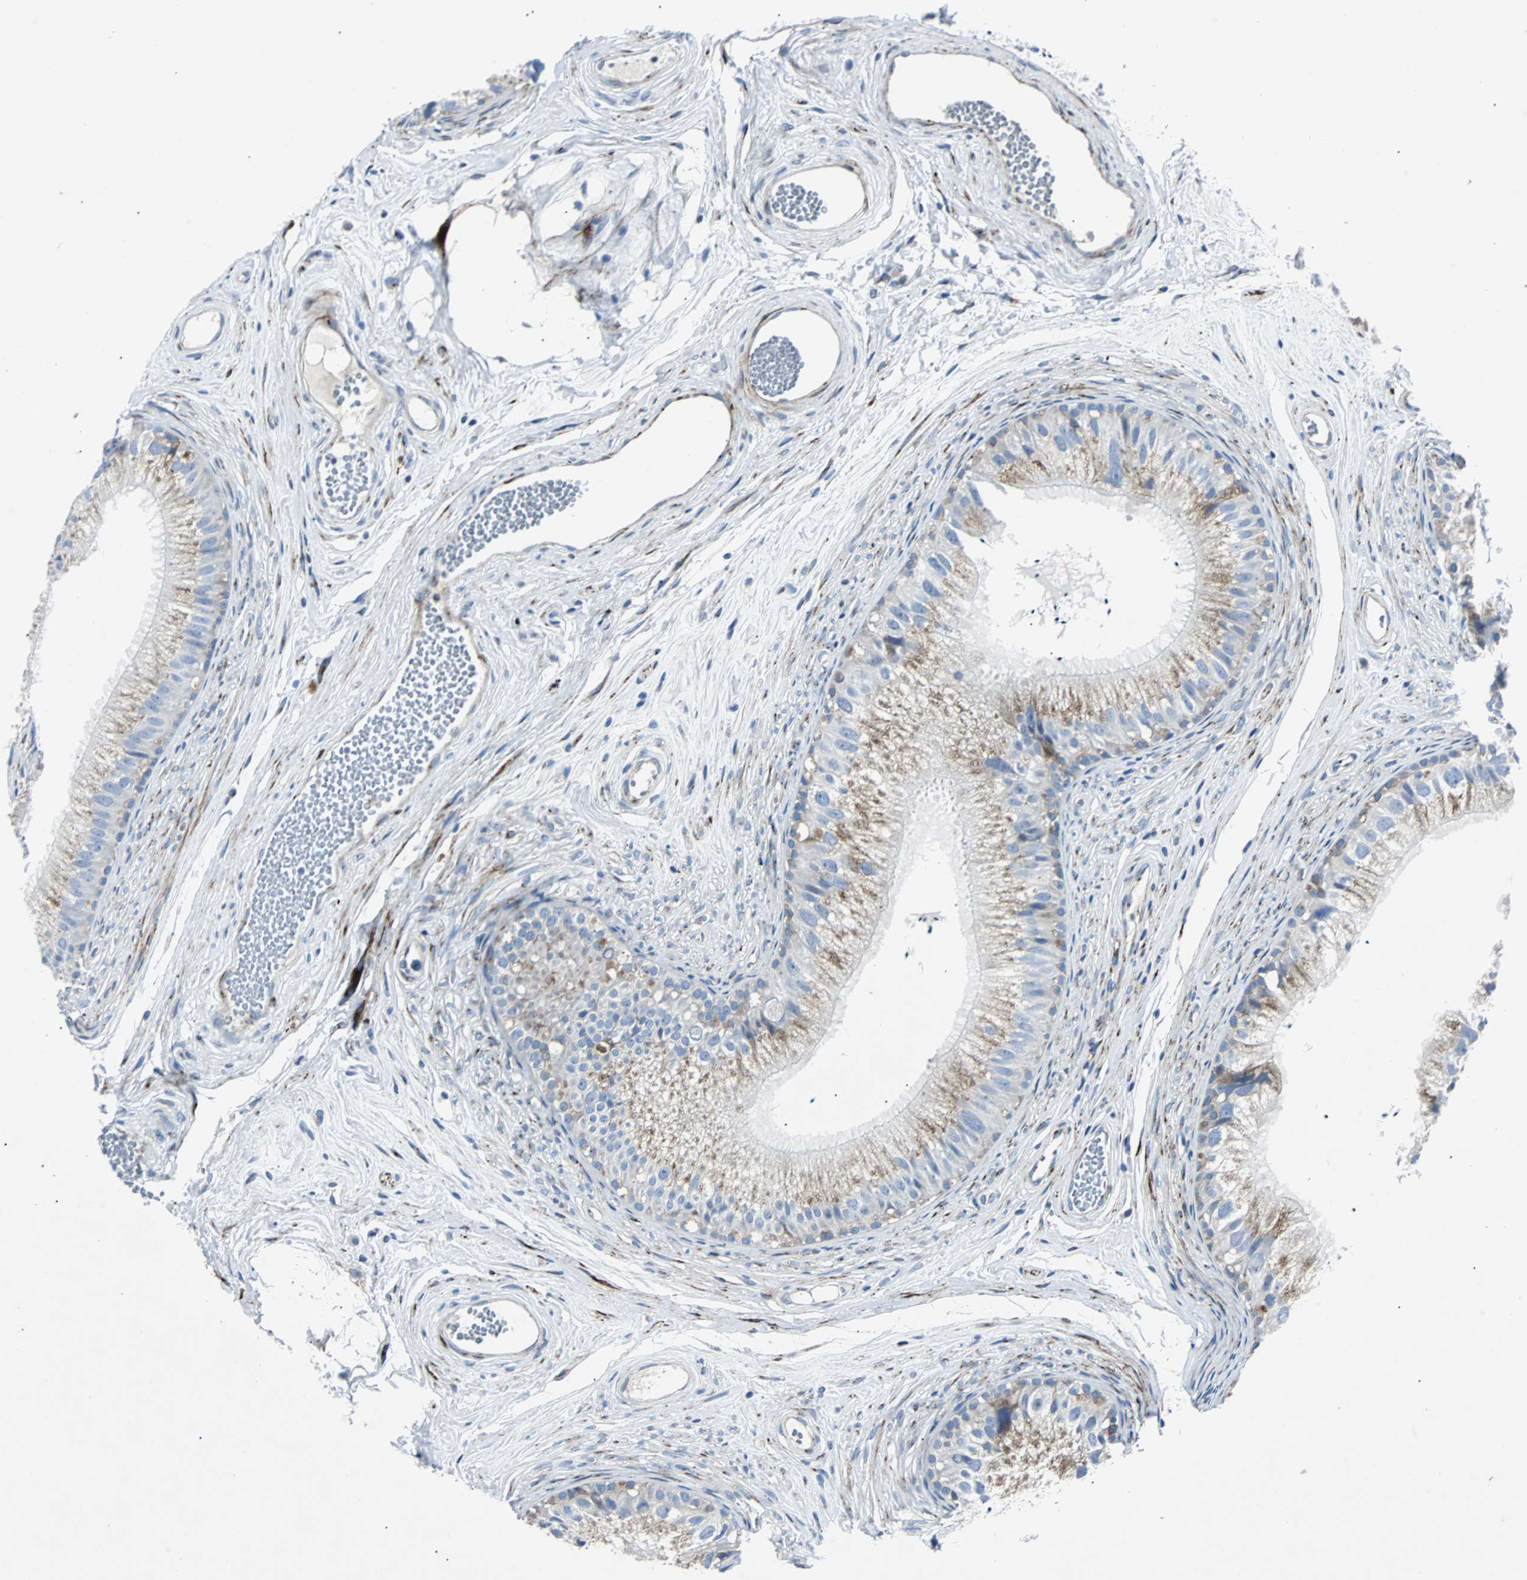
{"staining": {"intensity": "moderate", "quantity": "25%-75%", "location": "cytoplasmic/membranous"}, "tissue": "epididymis", "cell_type": "Glandular cells", "image_type": "normal", "snomed": [{"axis": "morphology", "description": "Normal tissue, NOS"}, {"axis": "topography", "description": "Epididymis"}], "caption": "Epididymis stained with a brown dye demonstrates moderate cytoplasmic/membranous positive positivity in about 25%-75% of glandular cells.", "gene": "BBC3", "patient": {"sex": "male", "age": 56}}